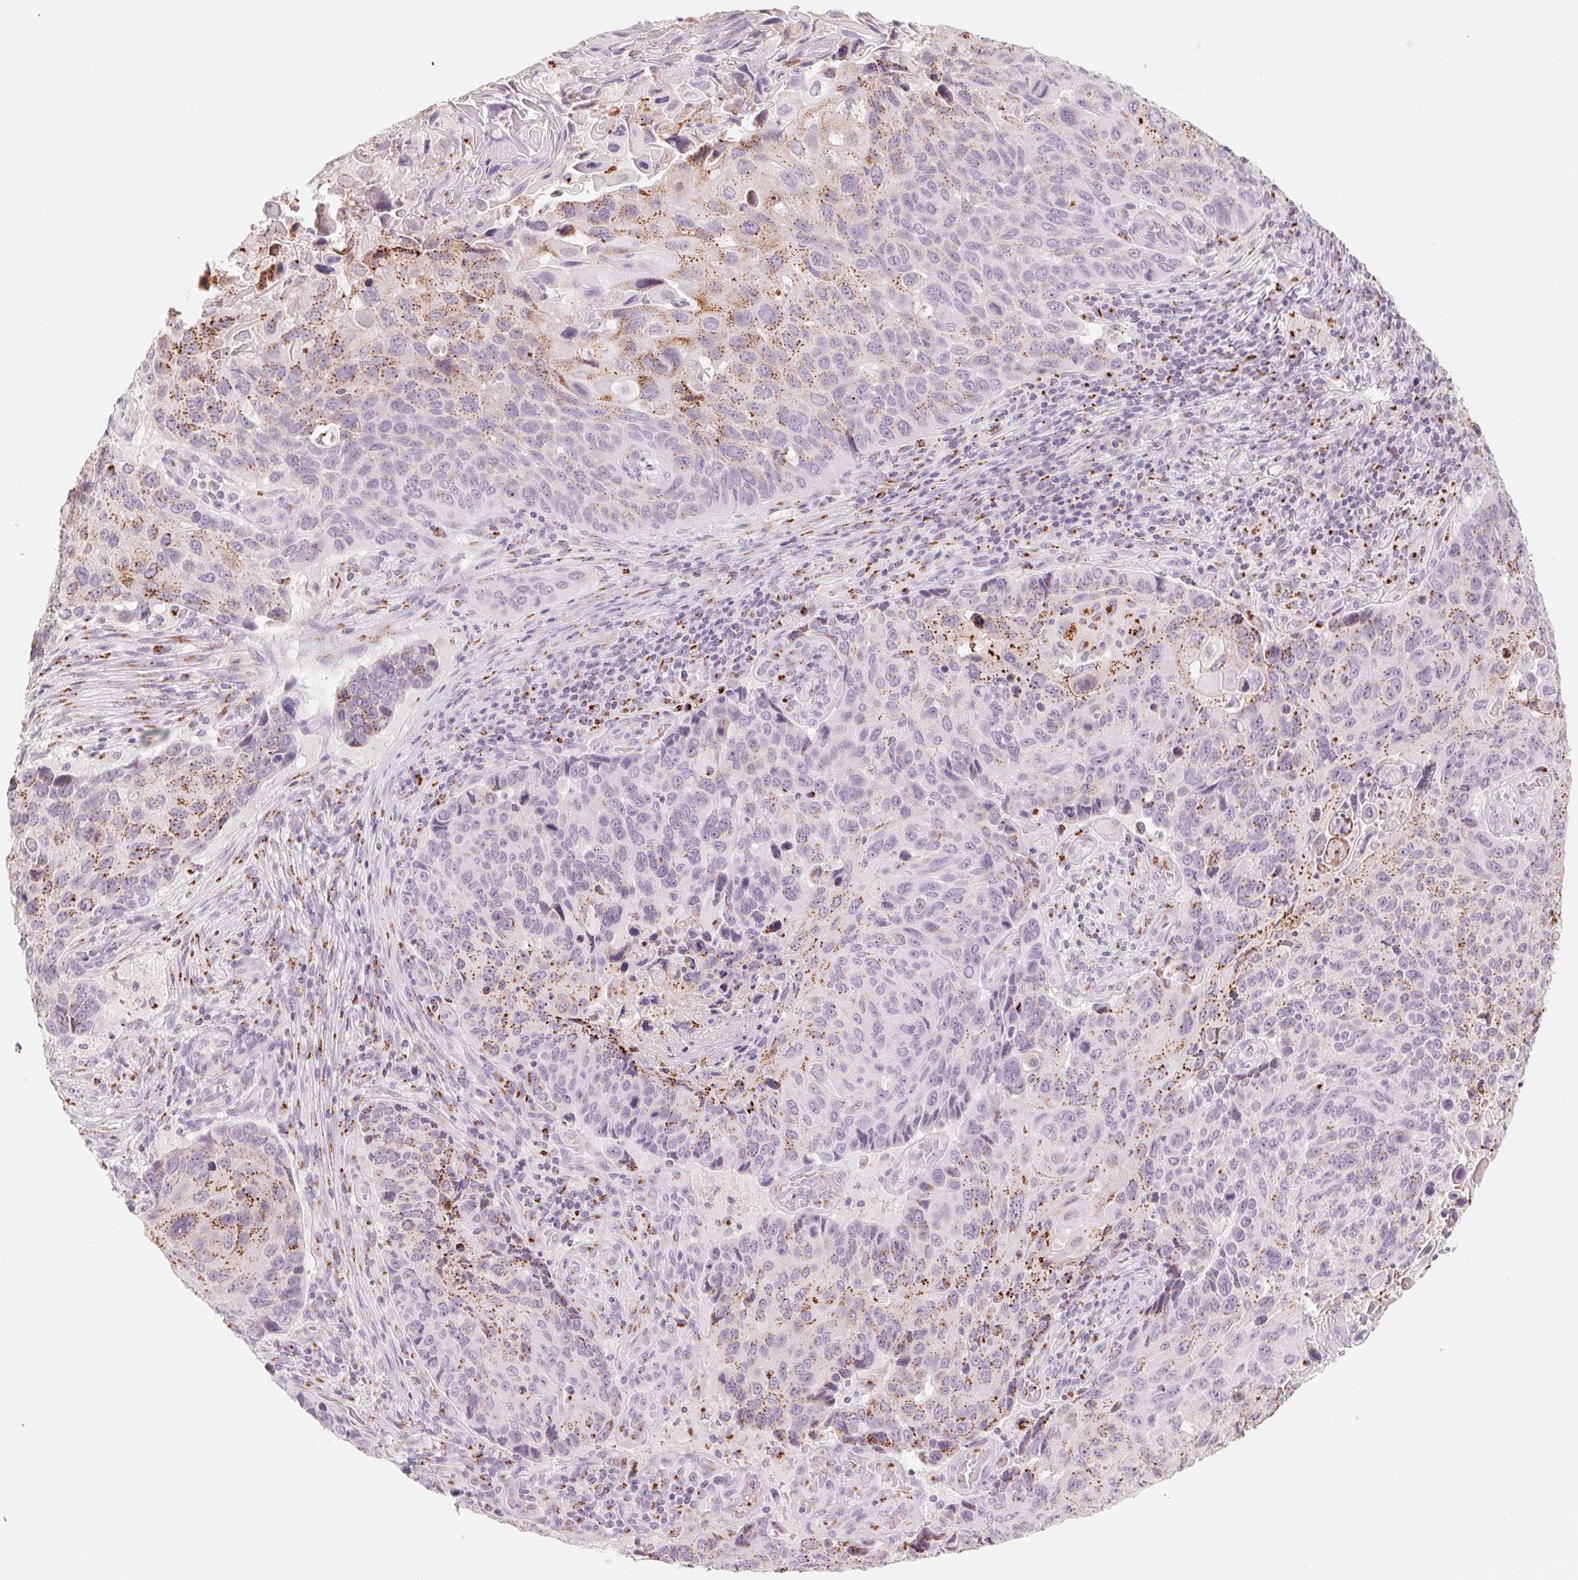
{"staining": {"intensity": "moderate", "quantity": "25%-75%", "location": "cytoplasmic/membranous"}, "tissue": "lung cancer", "cell_type": "Tumor cells", "image_type": "cancer", "snomed": [{"axis": "morphology", "description": "Squamous cell carcinoma, NOS"}, {"axis": "topography", "description": "Lung"}], "caption": "This is an image of immunohistochemistry staining of lung cancer (squamous cell carcinoma), which shows moderate staining in the cytoplasmic/membranous of tumor cells.", "gene": "GALNT7", "patient": {"sex": "male", "age": 68}}